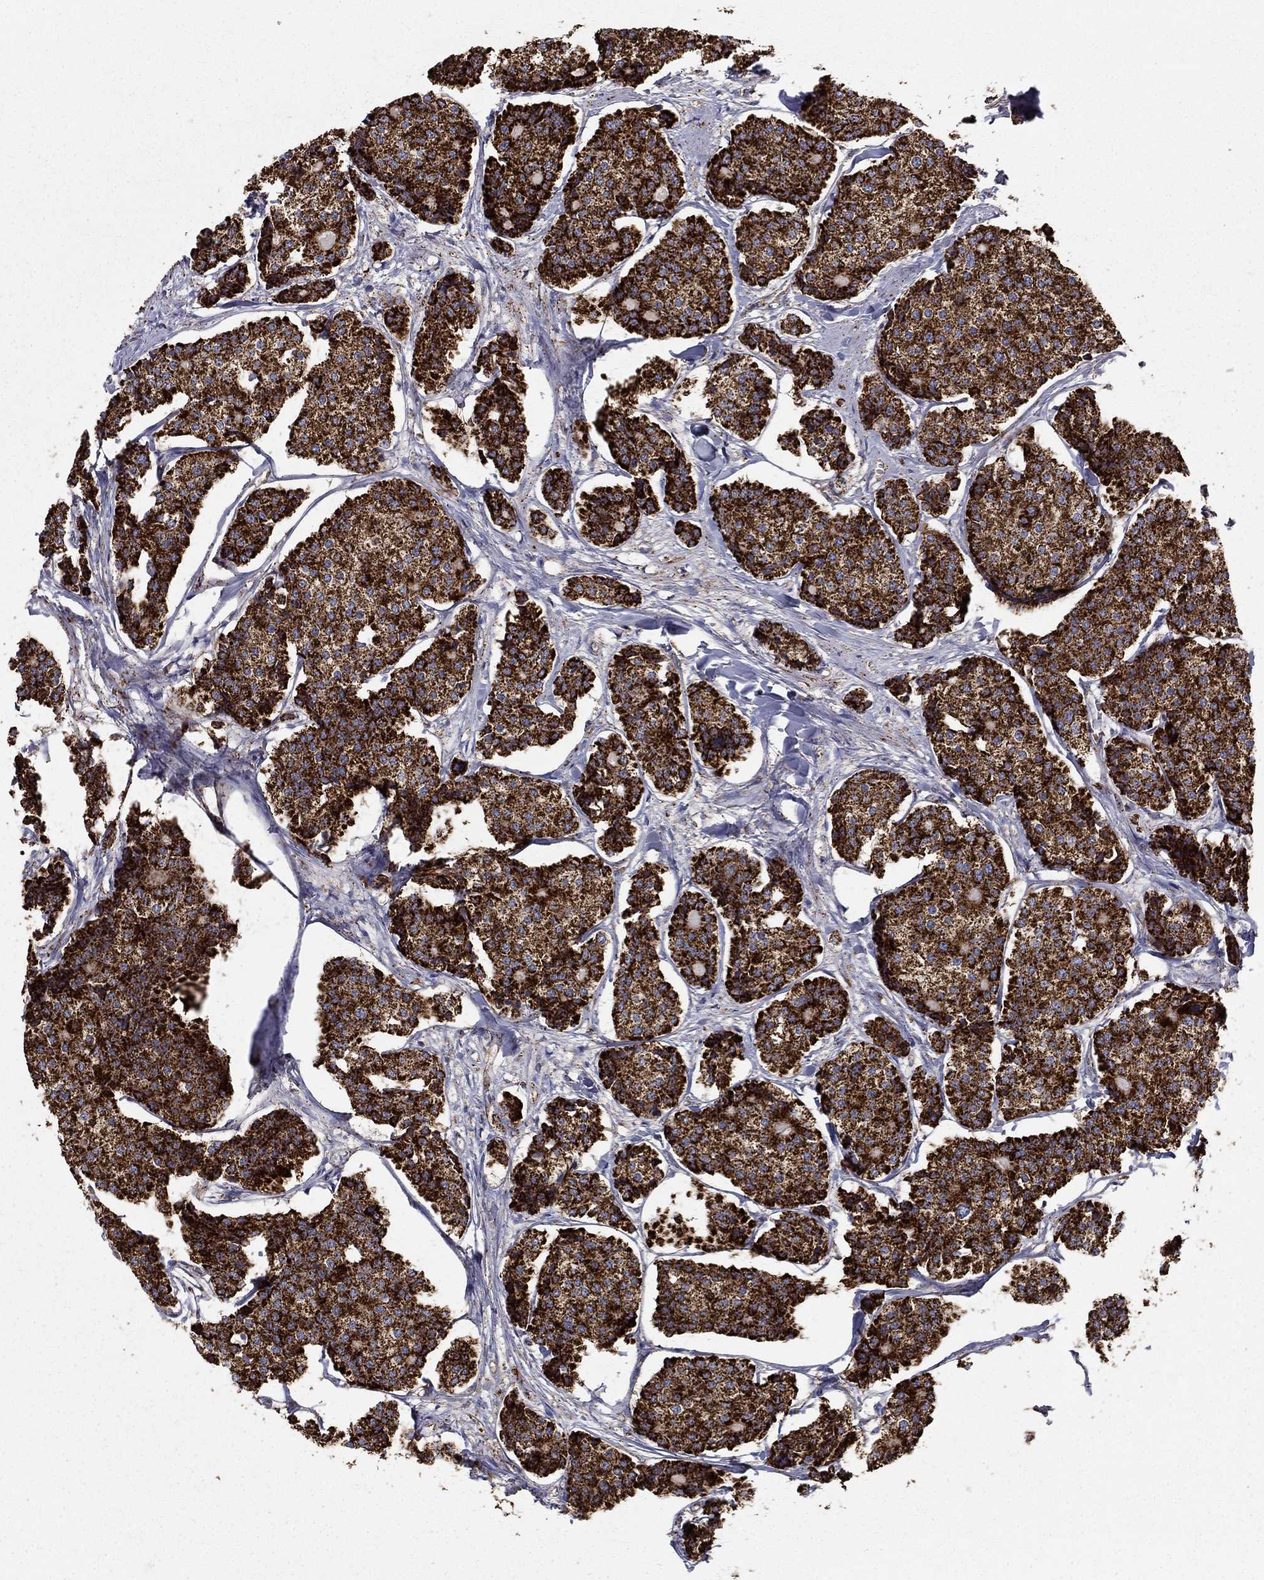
{"staining": {"intensity": "strong", "quantity": ">75%", "location": "cytoplasmic/membranous"}, "tissue": "carcinoid", "cell_type": "Tumor cells", "image_type": "cancer", "snomed": [{"axis": "morphology", "description": "Carcinoid, malignant, NOS"}, {"axis": "topography", "description": "Small intestine"}], "caption": "DAB immunohistochemical staining of carcinoid demonstrates strong cytoplasmic/membranous protein staining in about >75% of tumor cells.", "gene": "GCSH", "patient": {"sex": "female", "age": 65}}